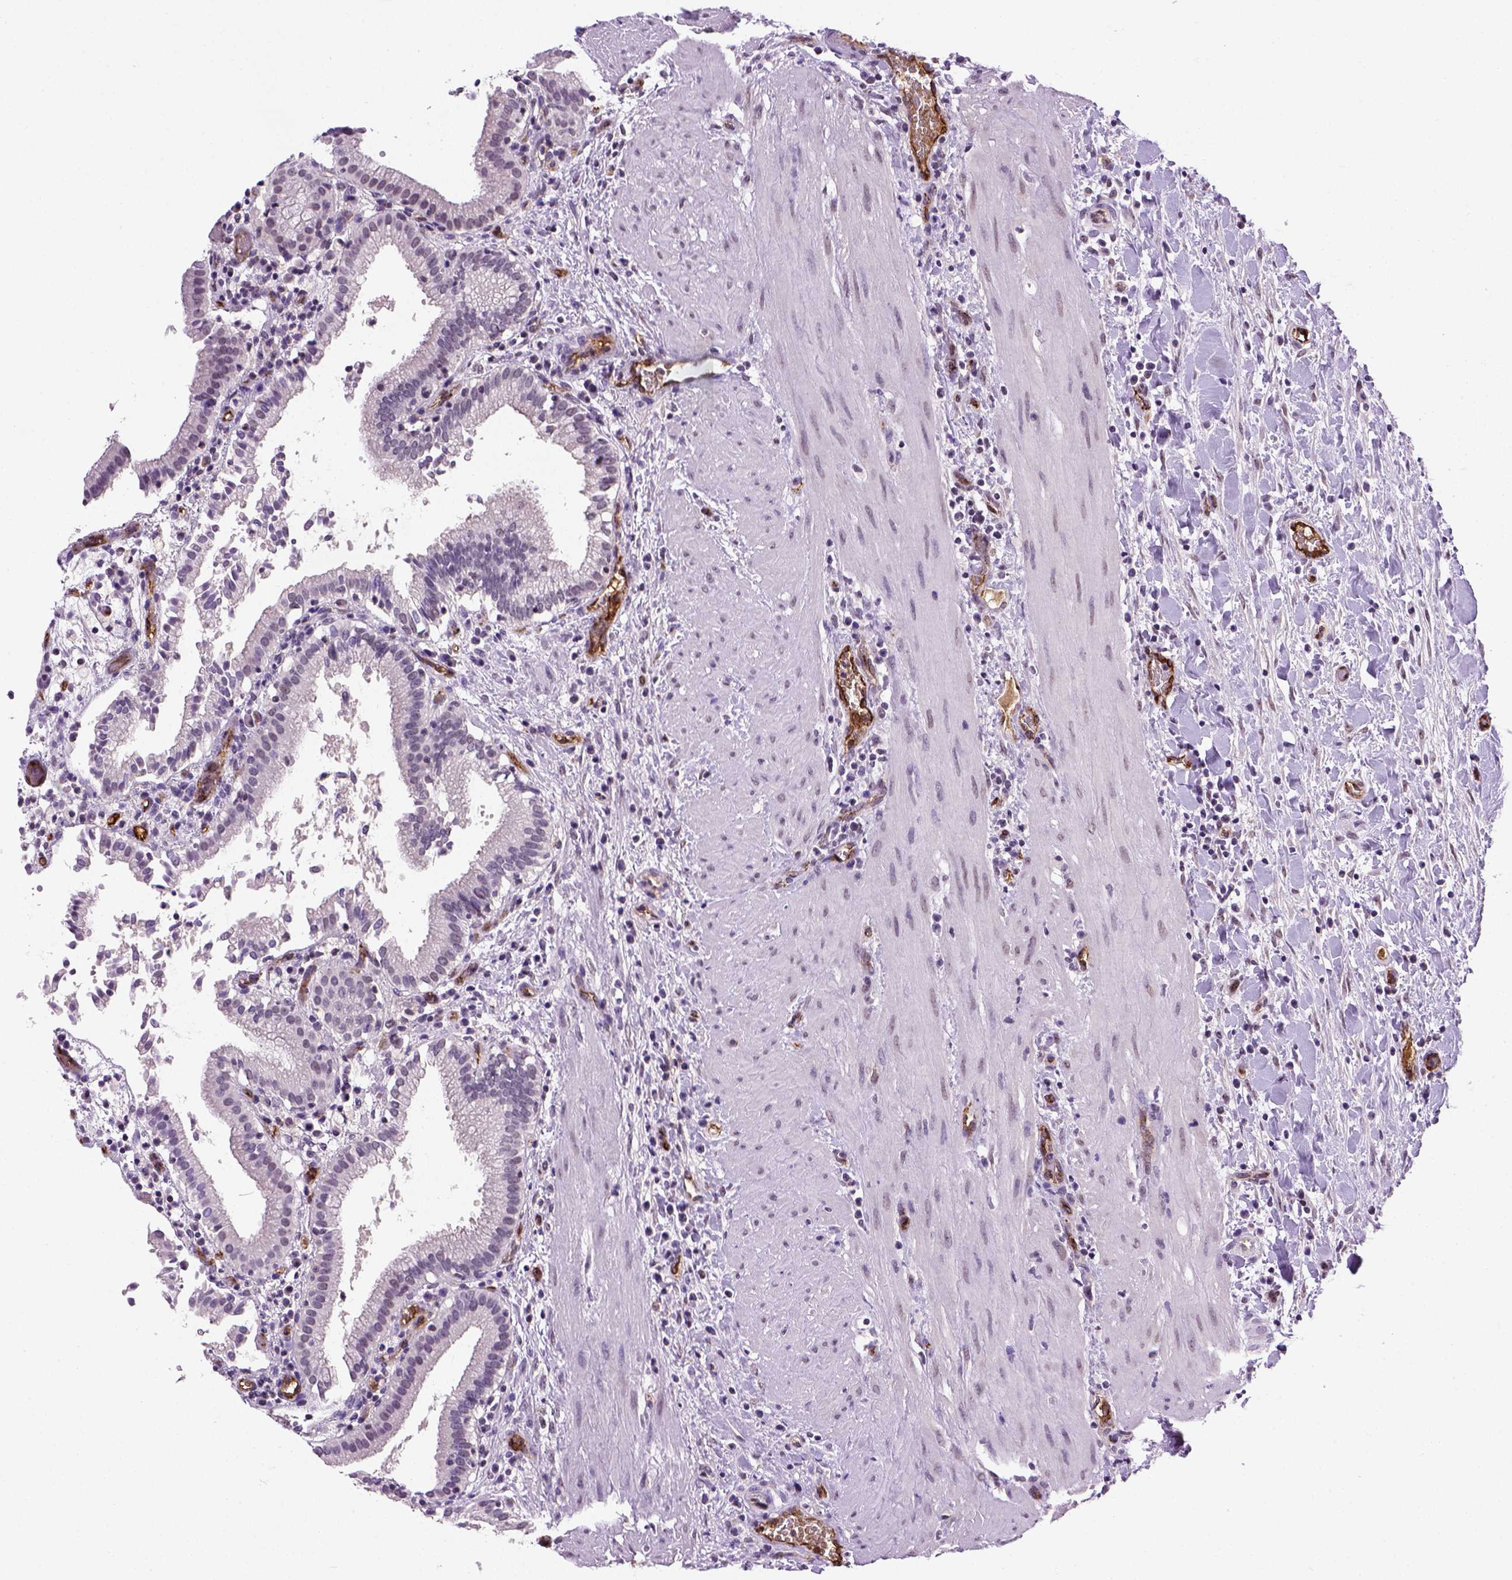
{"staining": {"intensity": "negative", "quantity": "none", "location": "none"}, "tissue": "gallbladder", "cell_type": "Glandular cells", "image_type": "normal", "snomed": [{"axis": "morphology", "description": "Normal tissue, NOS"}, {"axis": "topography", "description": "Gallbladder"}], "caption": "A high-resolution histopathology image shows immunohistochemistry staining of benign gallbladder, which reveals no significant positivity in glandular cells.", "gene": "VWF", "patient": {"sex": "male", "age": 42}}